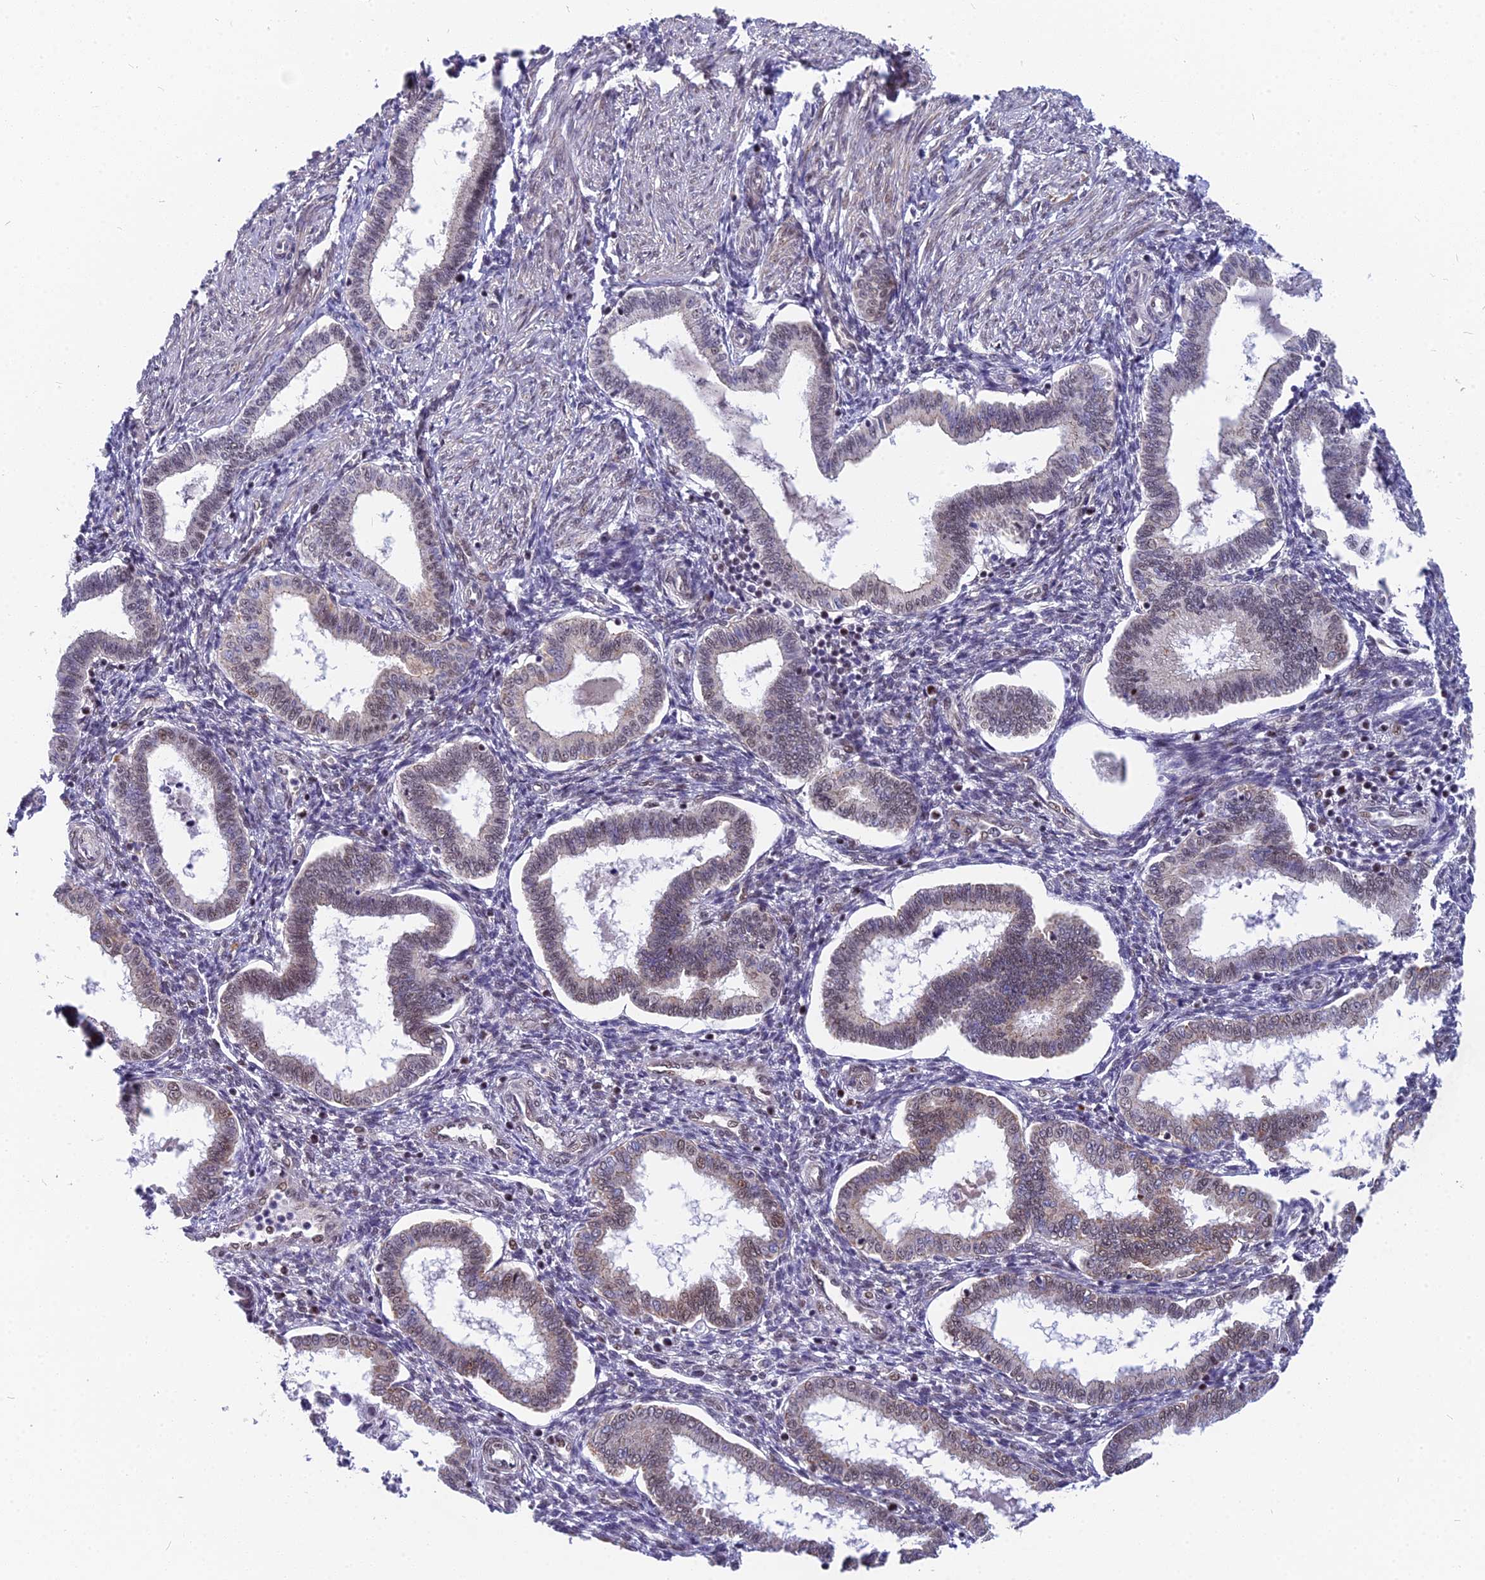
{"staining": {"intensity": "negative", "quantity": "none", "location": "none"}, "tissue": "endometrium", "cell_type": "Cells in endometrial stroma", "image_type": "normal", "snomed": [{"axis": "morphology", "description": "Normal tissue, NOS"}, {"axis": "topography", "description": "Endometrium"}], "caption": "A histopathology image of human endometrium is negative for staining in cells in endometrial stroma.", "gene": "CMC1", "patient": {"sex": "female", "age": 24}}